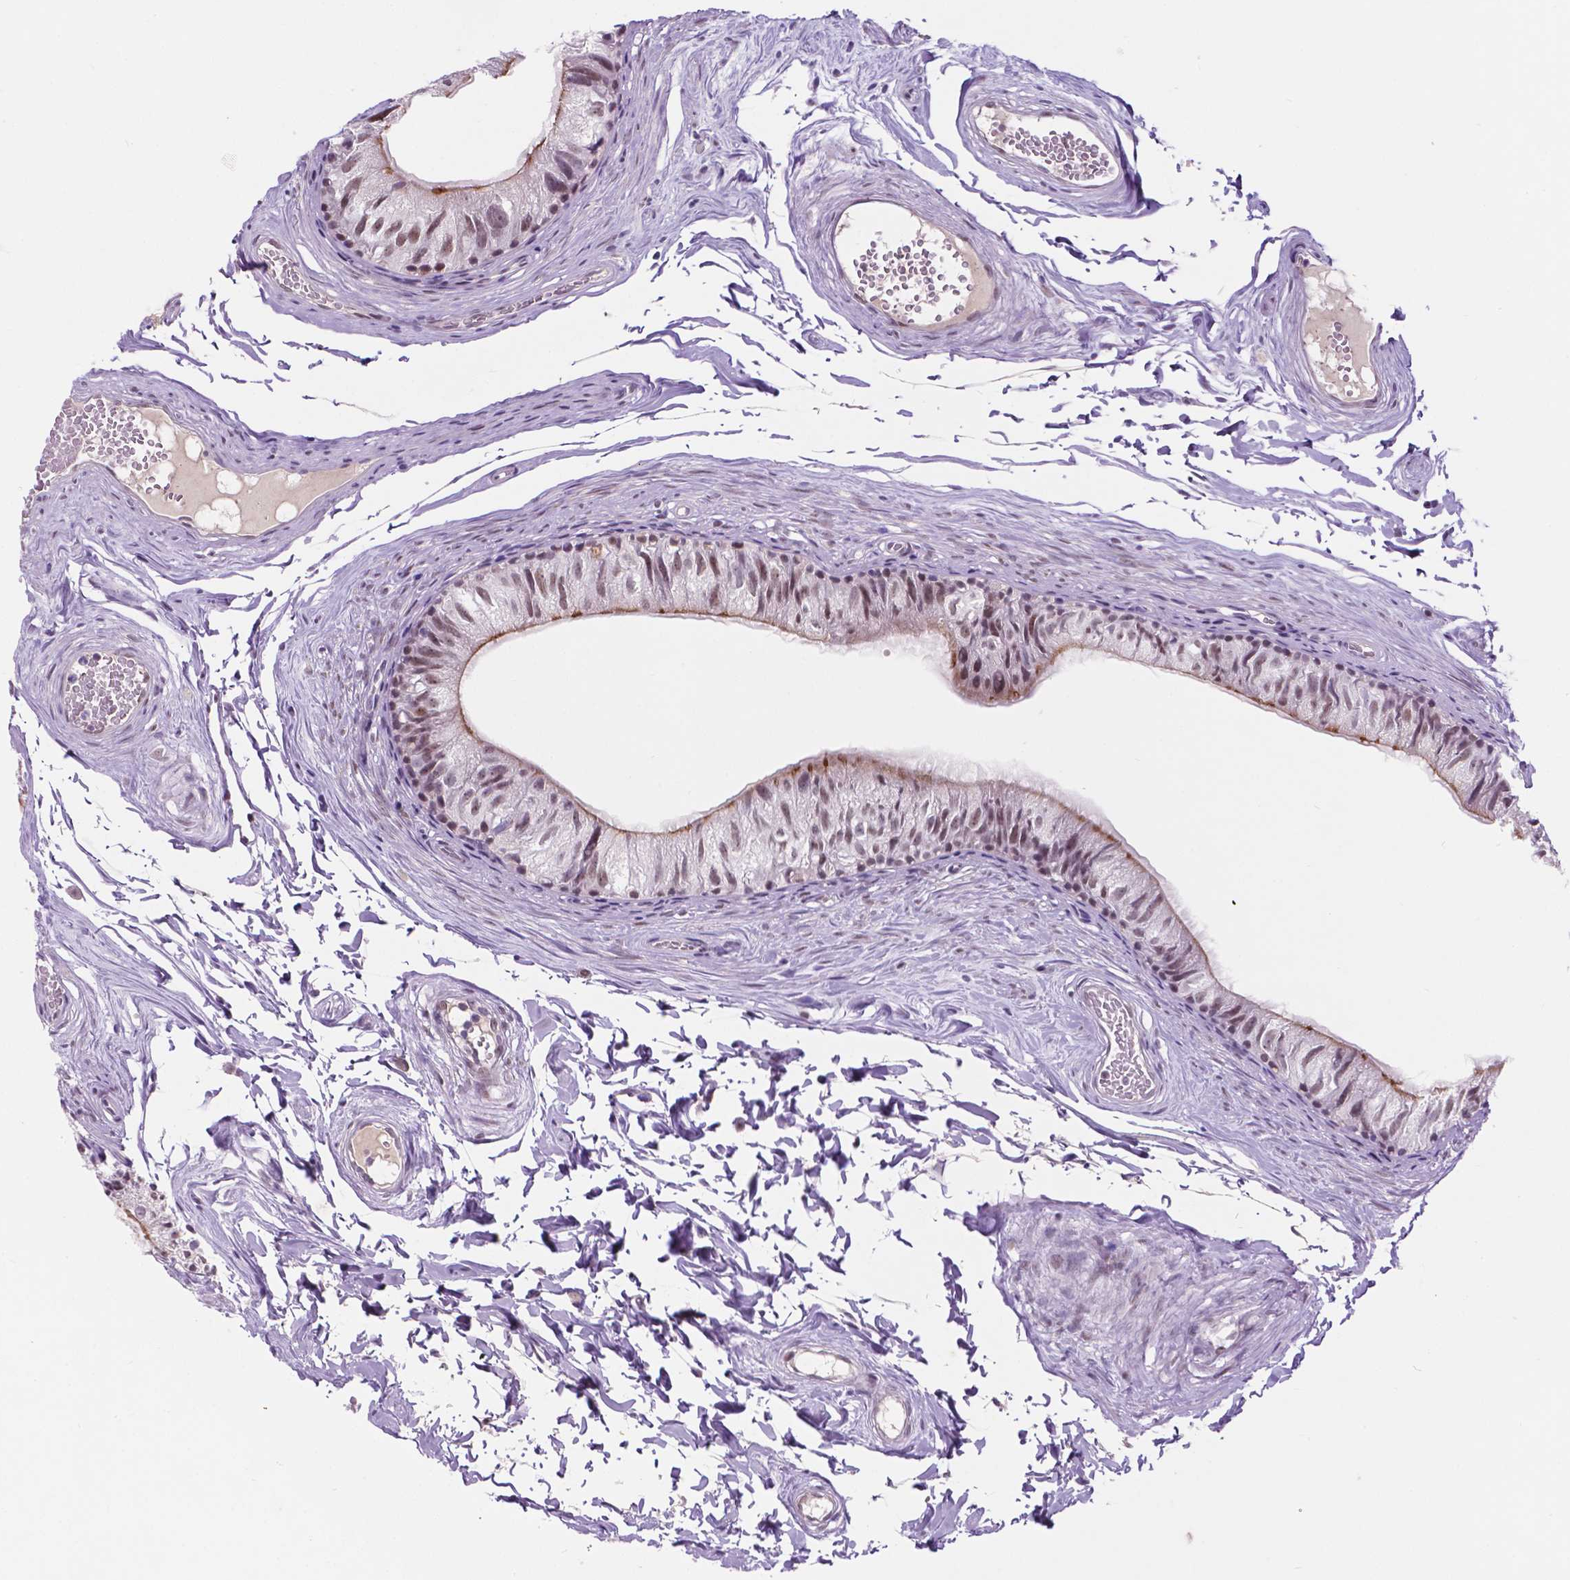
{"staining": {"intensity": "moderate", "quantity": "<25%", "location": "cytoplasmic/membranous"}, "tissue": "epididymis", "cell_type": "Glandular cells", "image_type": "normal", "snomed": [{"axis": "morphology", "description": "Normal tissue, NOS"}, {"axis": "topography", "description": "Epididymis"}], "caption": "Immunohistochemistry histopathology image of benign epididymis: human epididymis stained using IHC displays low levels of moderate protein expression localized specifically in the cytoplasmic/membranous of glandular cells, appearing as a cytoplasmic/membranous brown color.", "gene": "FAM50B", "patient": {"sex": "male", "age": 45}}